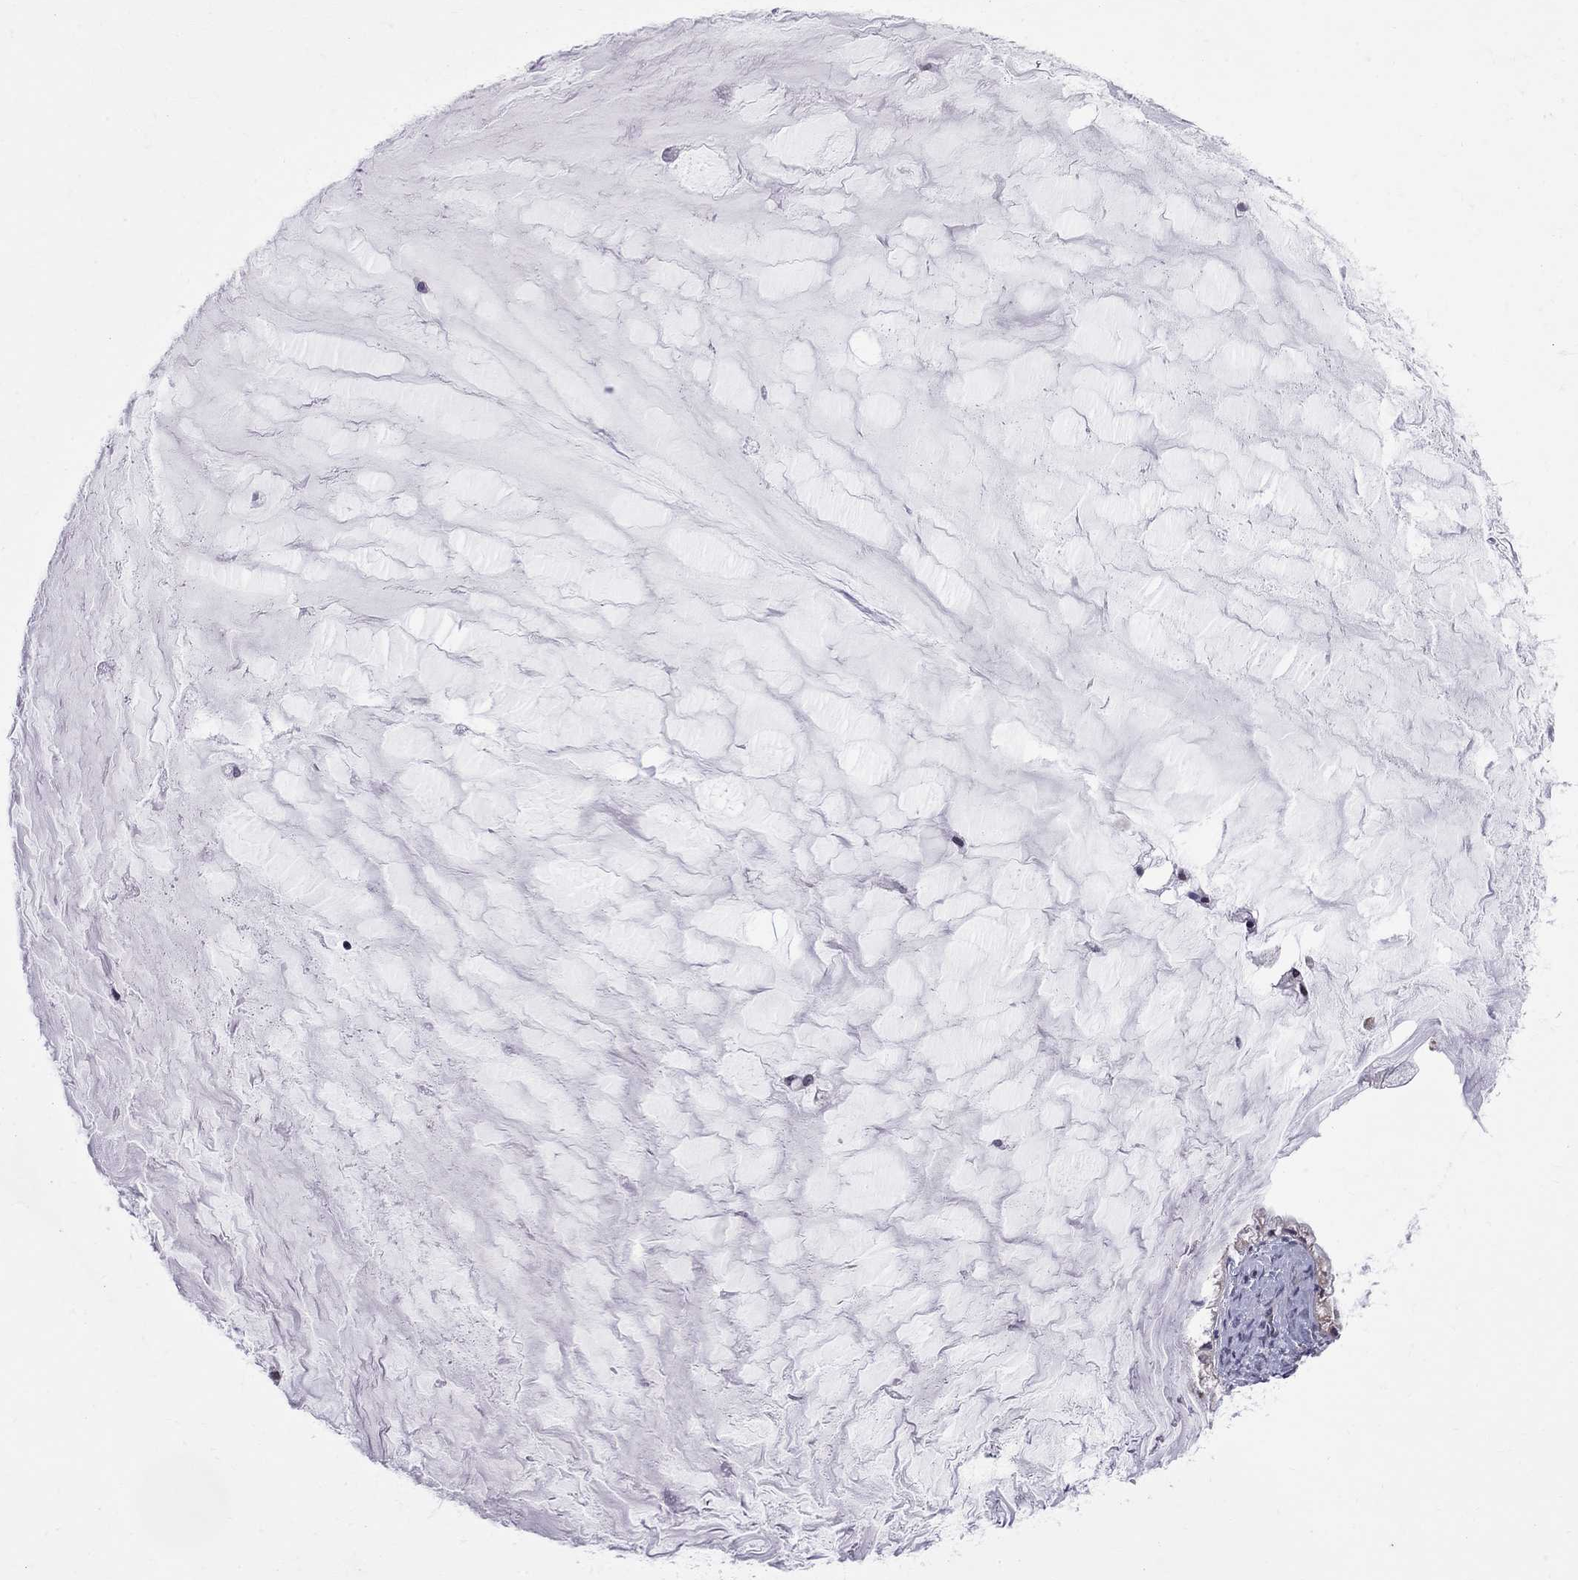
{"staining": {"intensity": "weak", "quantity": "<25%", "location": "cytoplasmic/membranous"}, "tissue": "ovarian cancer", "cell_type": "Tumor cells", "image_type": "cancer", "snomed": [{"axis": "morphology", "description": "Cystadenocarcinoma, mucinous, NOS"}, {"axis": "topography", "description": "Ovary"}], "caption": "An image of ovarian cancer (mucinous cystadenocarcinoma) stained for a protein displays no brown staining in tumor cells. Nuclei are stained in blue.", "gene": "MUC15", "patient": {"sex": "female", "age": 57}}